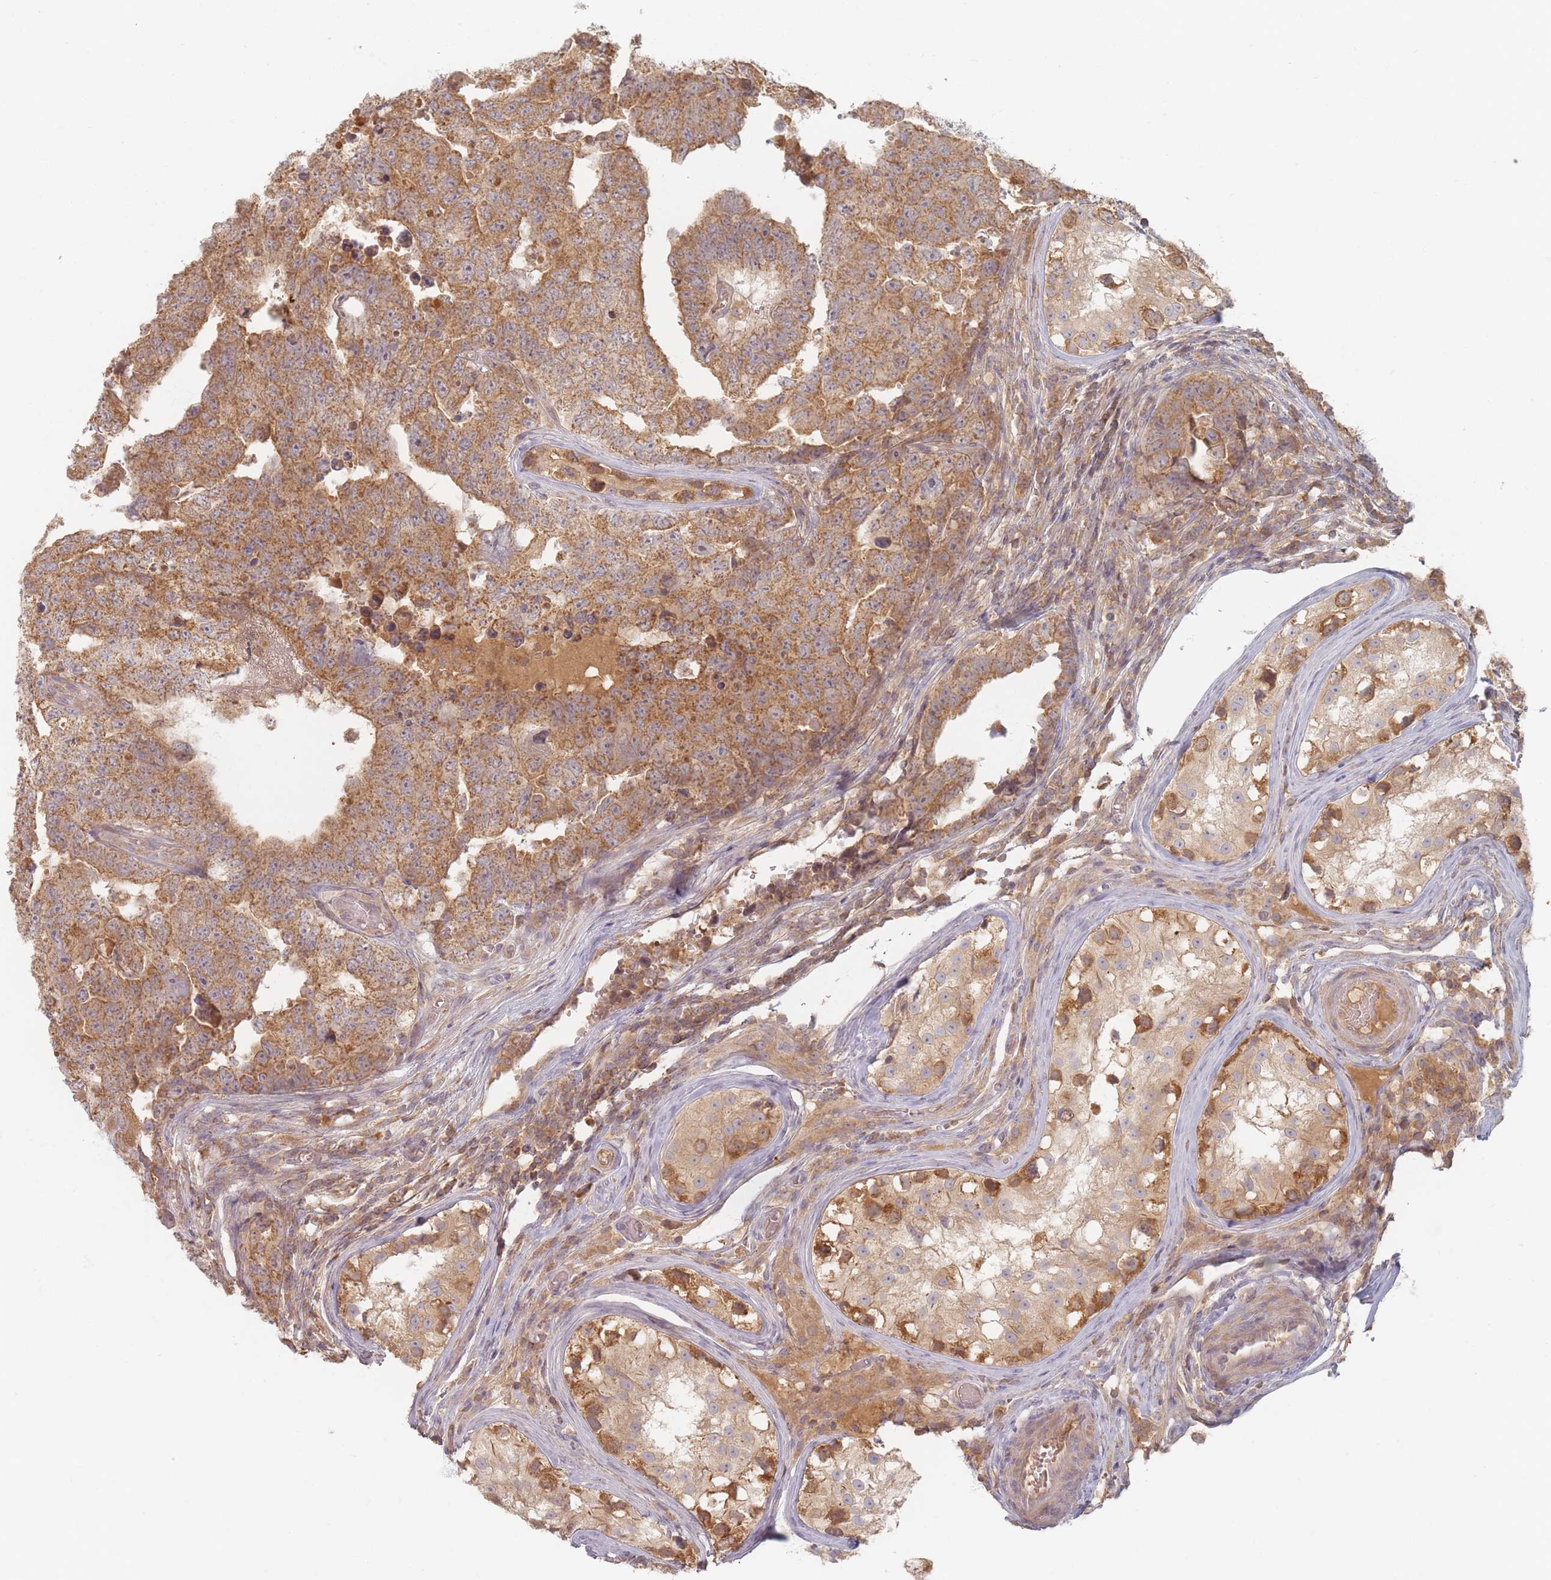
{"staining": {"intensity": "moderate", "quantity": ">75%", "location": "cytoplasmic/membranous"}, "tissue": "testis cancer", "cell_type": "Tumor cells", "image_type": "cancer", "snomed": [{"axis": "morphology", "description": "Carcinoma, Embryonal, NOS"}, {"axis": "topography", "description": "Testis"}], "caption": "Protein staining by IHC reveals moderate cytoplasmic/membranous positivity in about >75% of tumor cells in testis cancer.", "gene": "SLC35F3", "patient": {"sex": "male", "age": 25}}